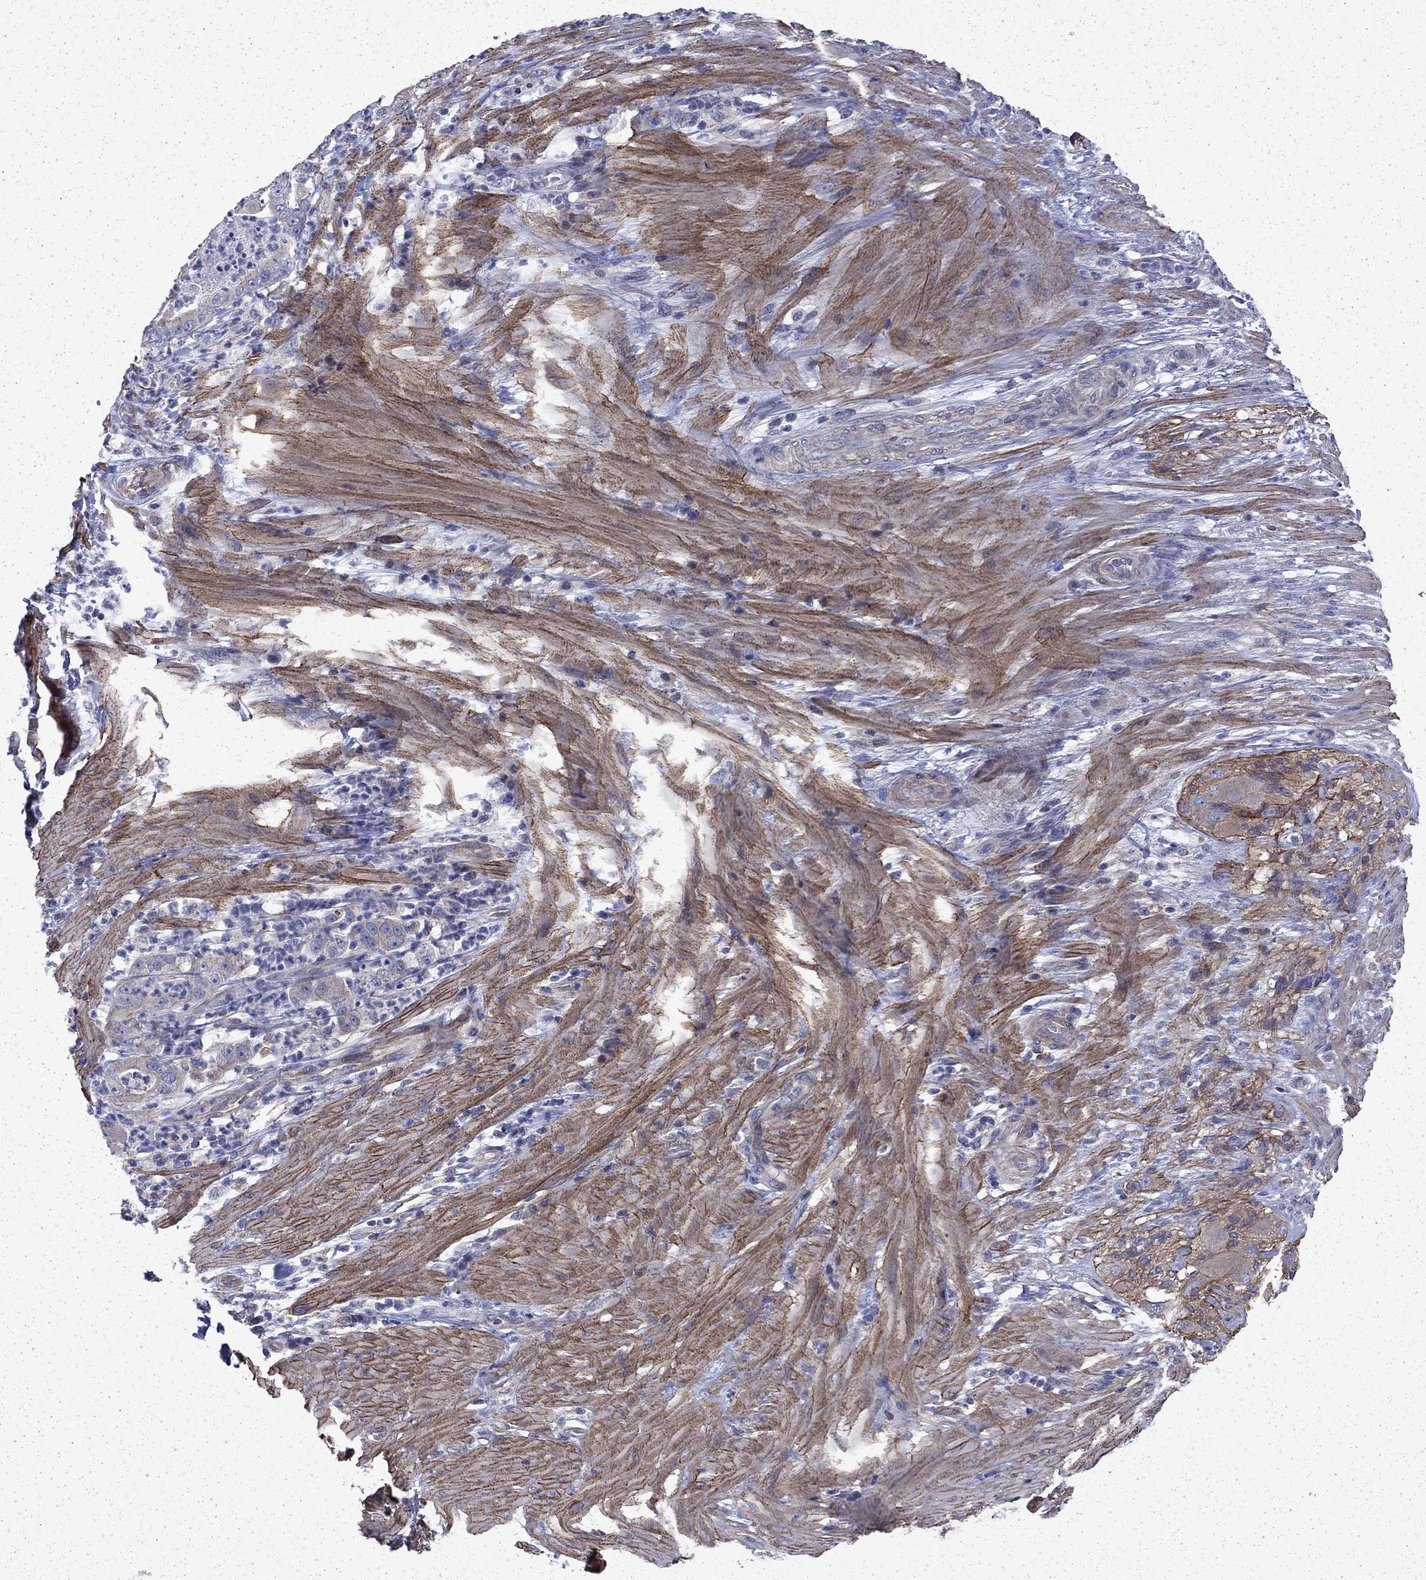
{"staining": {"intensity": "strong", "quantity": "<25%", "location": "cytoplasmic/membranous"}, "tissue": "pancreatic cancer", "cell_type": "Tumor cells", "image_type": "cancer", "snomed": [{"axis": "morphology", "description": "Adenocarcinoma, NOS"}, {"axis": "topography", "description": "Pancreas"}], "caption": "Strong cytoplasmic/membranous expression for a protein is identified in approximately <25% of tumor cells of pancreatic adenocarcinoma using IHC.", "gene": "DTNA", "patient": {"sex": "male", "age": 71}}